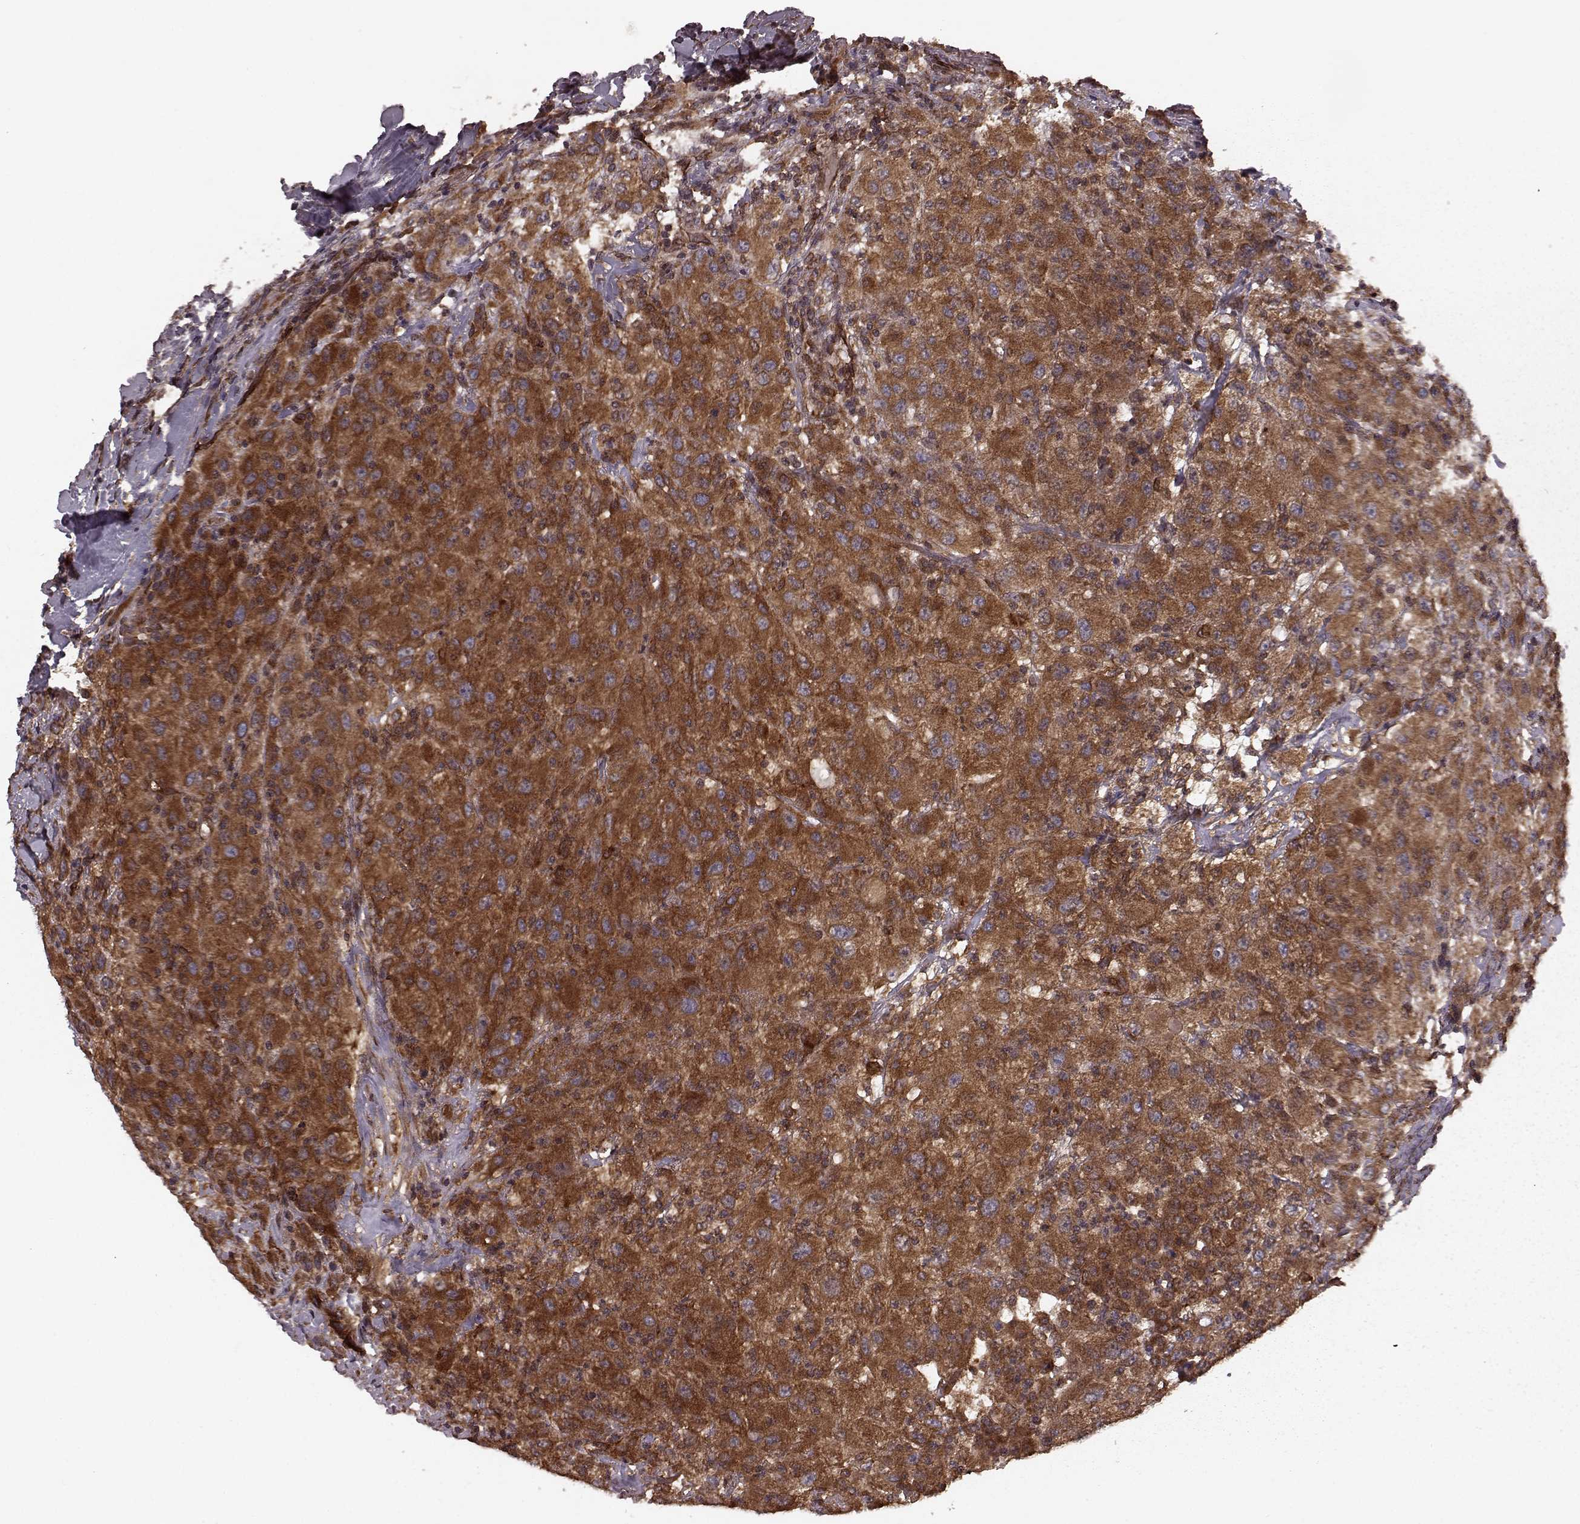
{"staining": {"intensity": "strong", "quantity": ">75%", "location": "cytoplasmic/membranous"}, "tissue": "renal cancer", "cell_type": "Tumor cells", "image_type": "cancer", "snomed": [{"axis": "morphology", "description": "Adenocarcinoma, NOS"}, {"axis": "topography", "description": "Kidney"}], "caption": "High-magnification brightfield microscopy of renal cancer (adenocarcinoma) stained with DAB (3,3'-diaminobenzidine) (brown) and counterstained with hematoxylin (blue). tumor cells exhibit strong cytoplasmic/membranous positivity is appreciated in about>75% of cells.", "gene": "AGPAT1", "patient": {"sex": "female", "age": 67}}